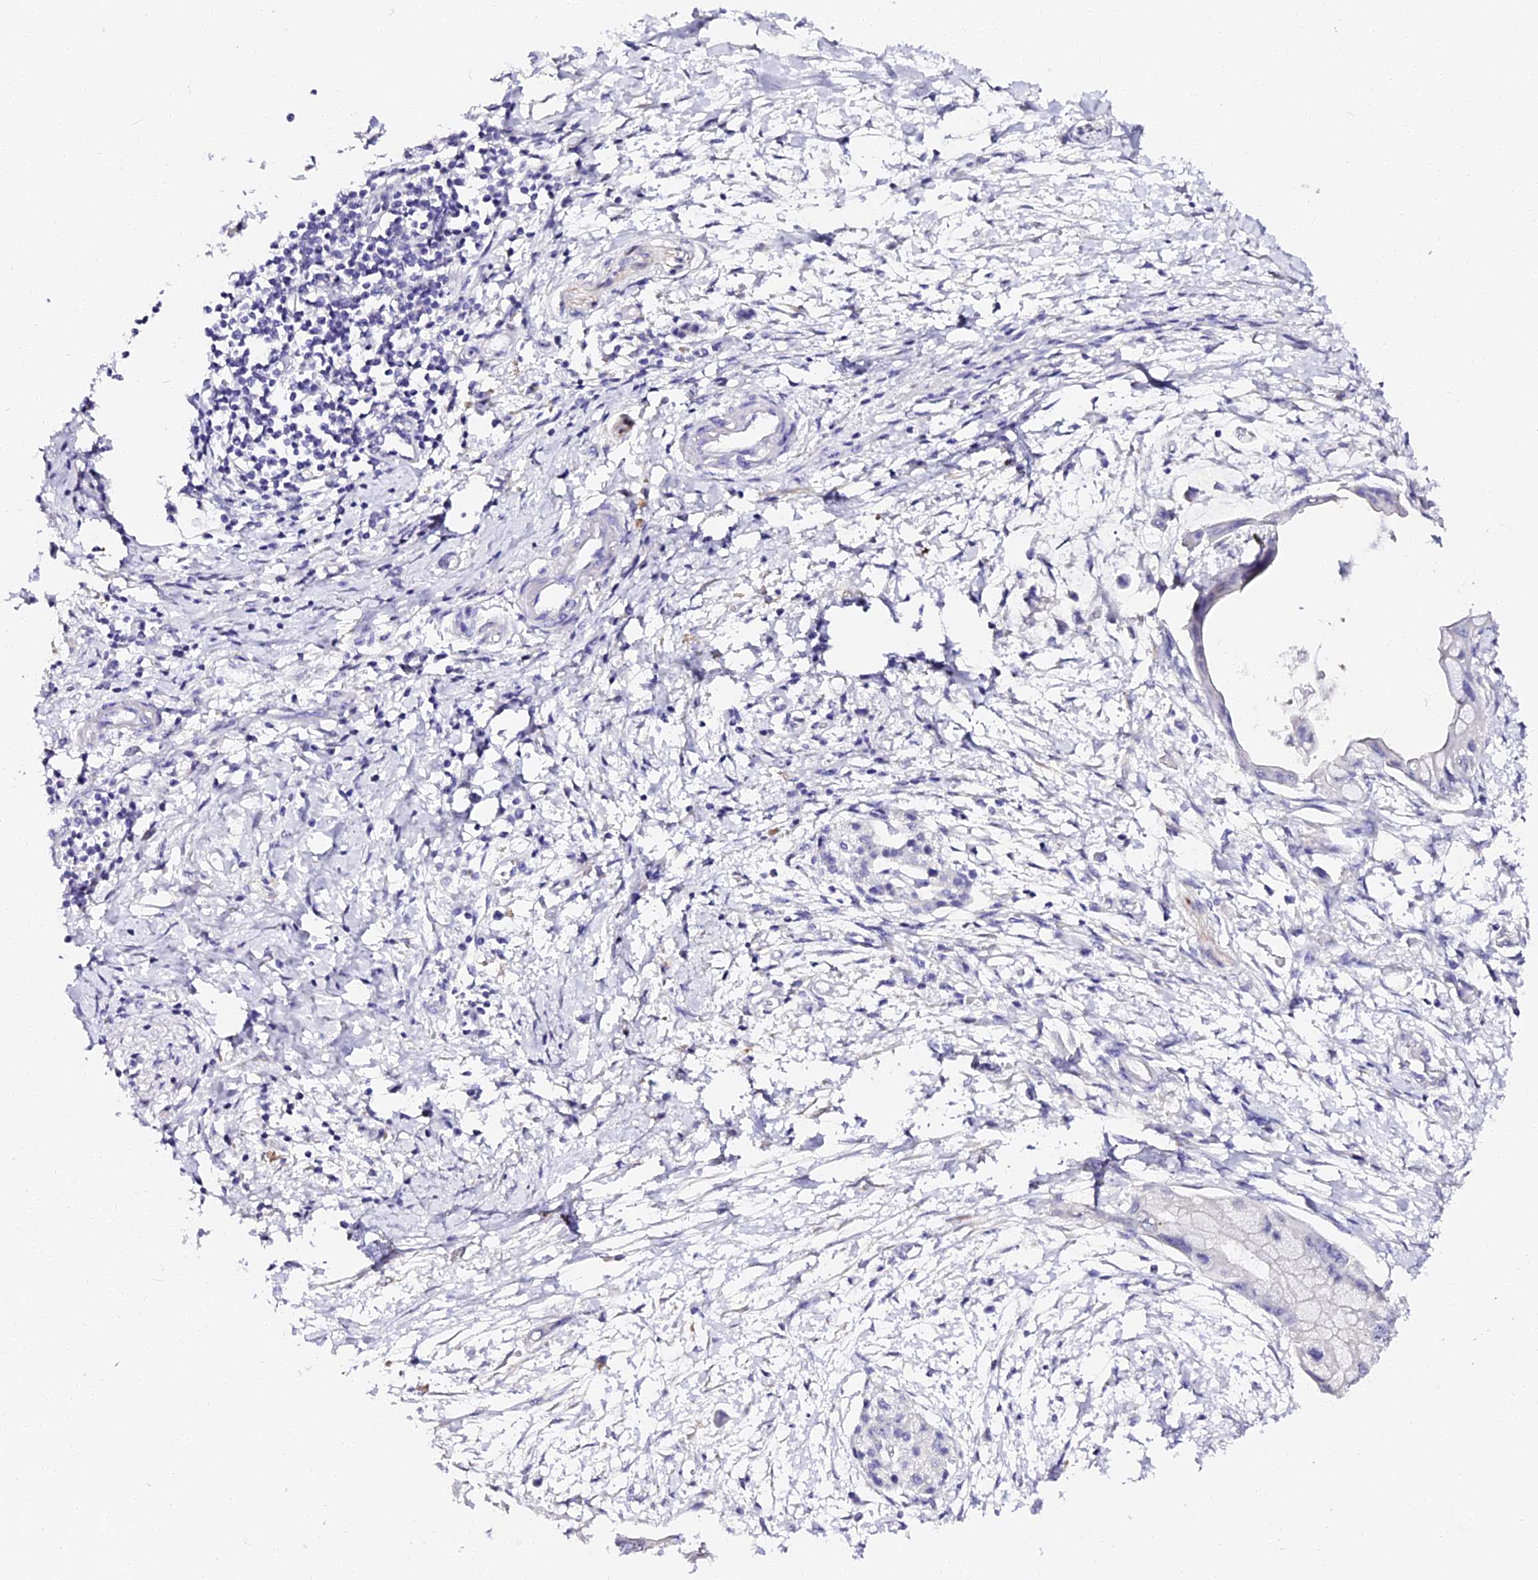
{"staining": {"intensity": "negative", "quantity": "none", "location": "none"}, "tissue": "pancreatic cancer", "cell_type": "Tumor cells", "image_type": "cancer", "snomed": [{"axis": "morphology", "description": "Adenocarcinoma, NOS"}, {"axis": "topography", "description": "Pancreas"}], "caption": "Pancreatic cancer (adenocarcinoma) was stained to show a protein in brown. There is no significant staining in tumor cells.", "gene": "VPS33B", "patient": {"sex": "male", "age": 48}}